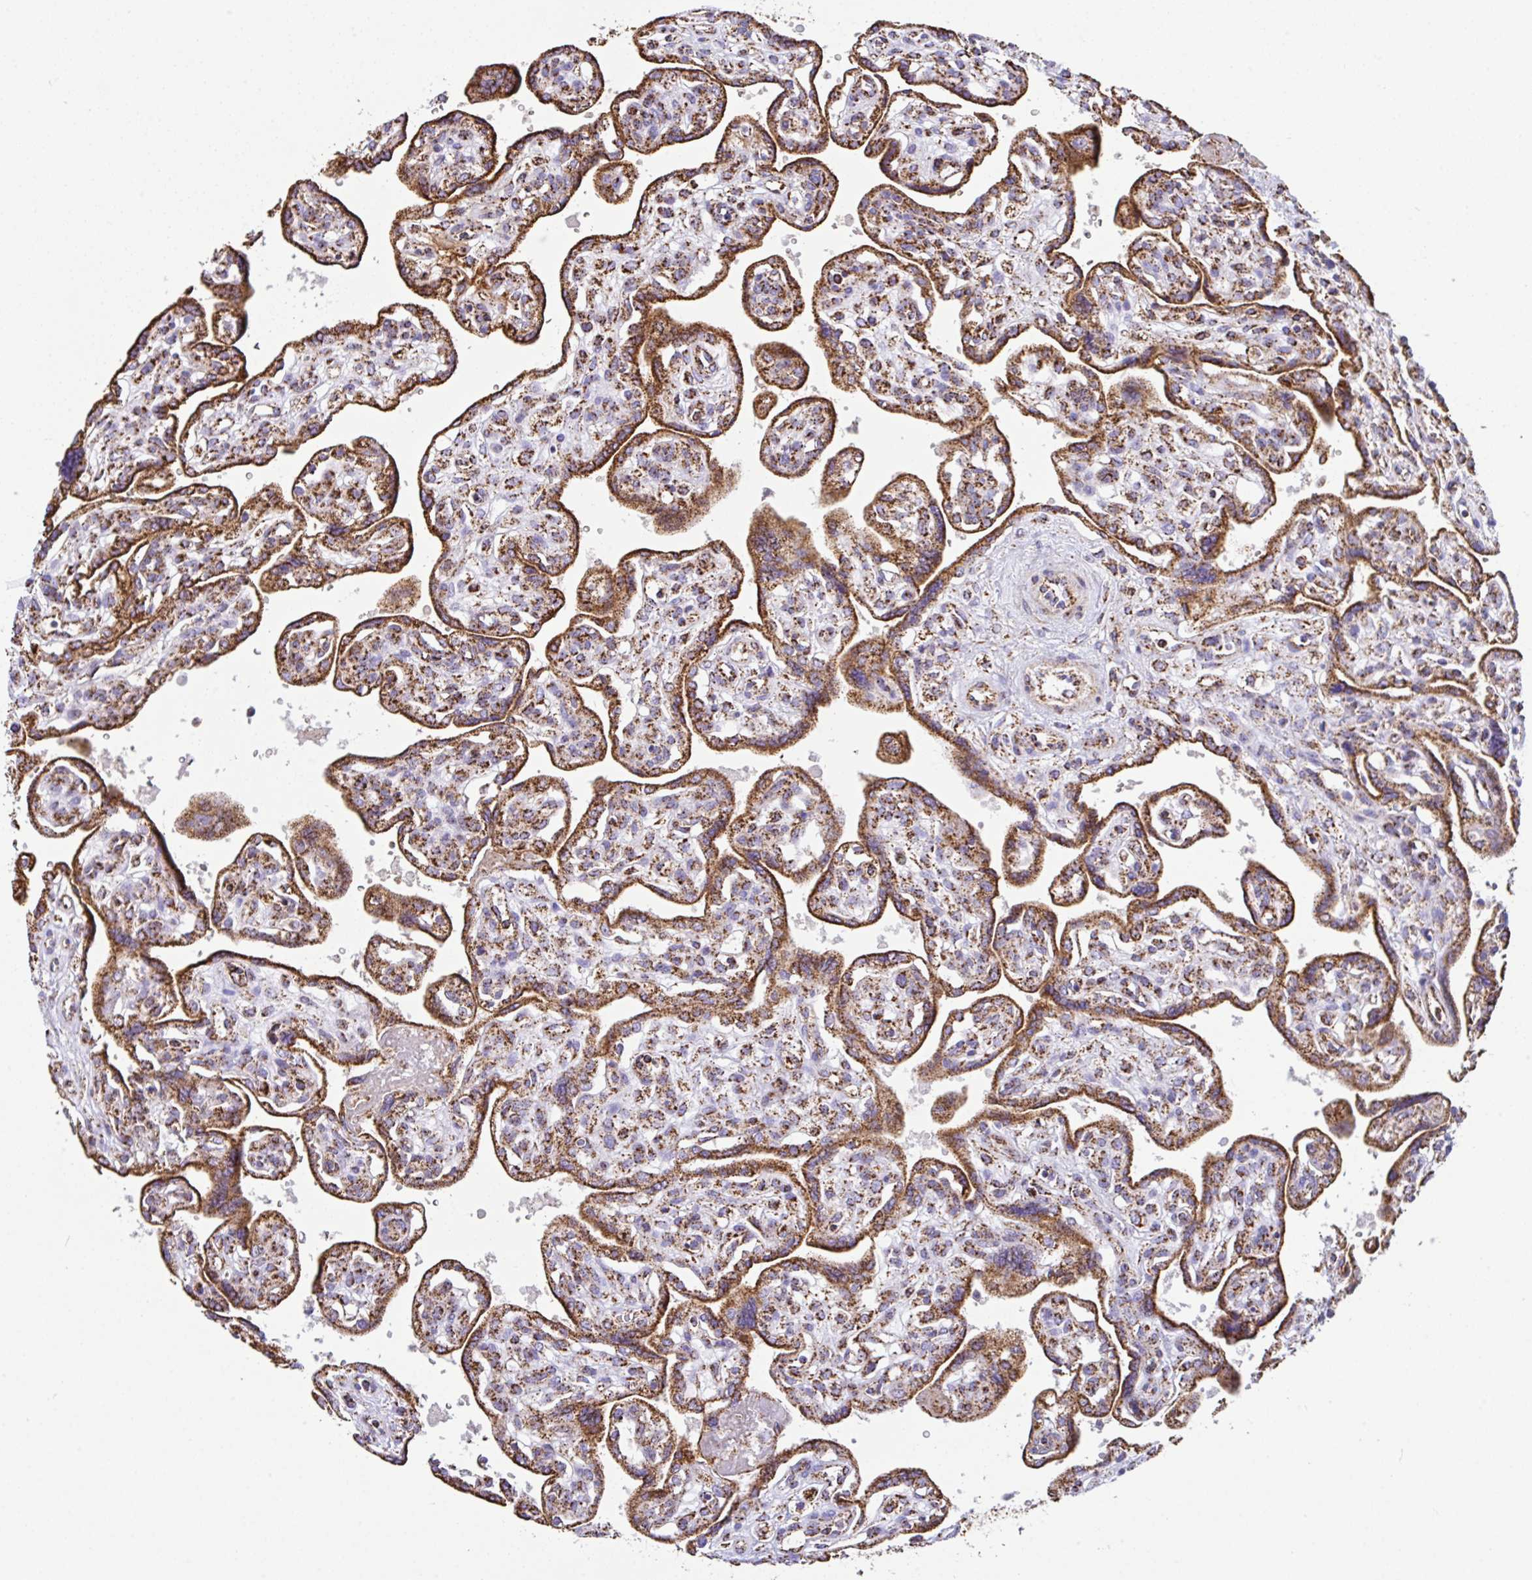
{"staining": {"intensity": "strong", "quantity": ">75%", "location": "cytoplasmic/membranous"}, "tissue": "placenta", "cell_type": "Decidual cells", "image_type": "normal", "snomed": [{"axis": "morphology", "description": "Normal tissue, NOS"}, {"axis": "topography", "description": "Placenta"}], "caption": "Immunohistochemistry (IHC) photomicrograph of benign placenta: placenta stained using IHC displays high levels of strong protein expression localized specifically in the cytoplasmic/membranous of decidual cells, appearing as a cytoplasmic/membranous brown color.", "gene": "ANKRD33B", "patient": {"sex": "female", "age": 39}}